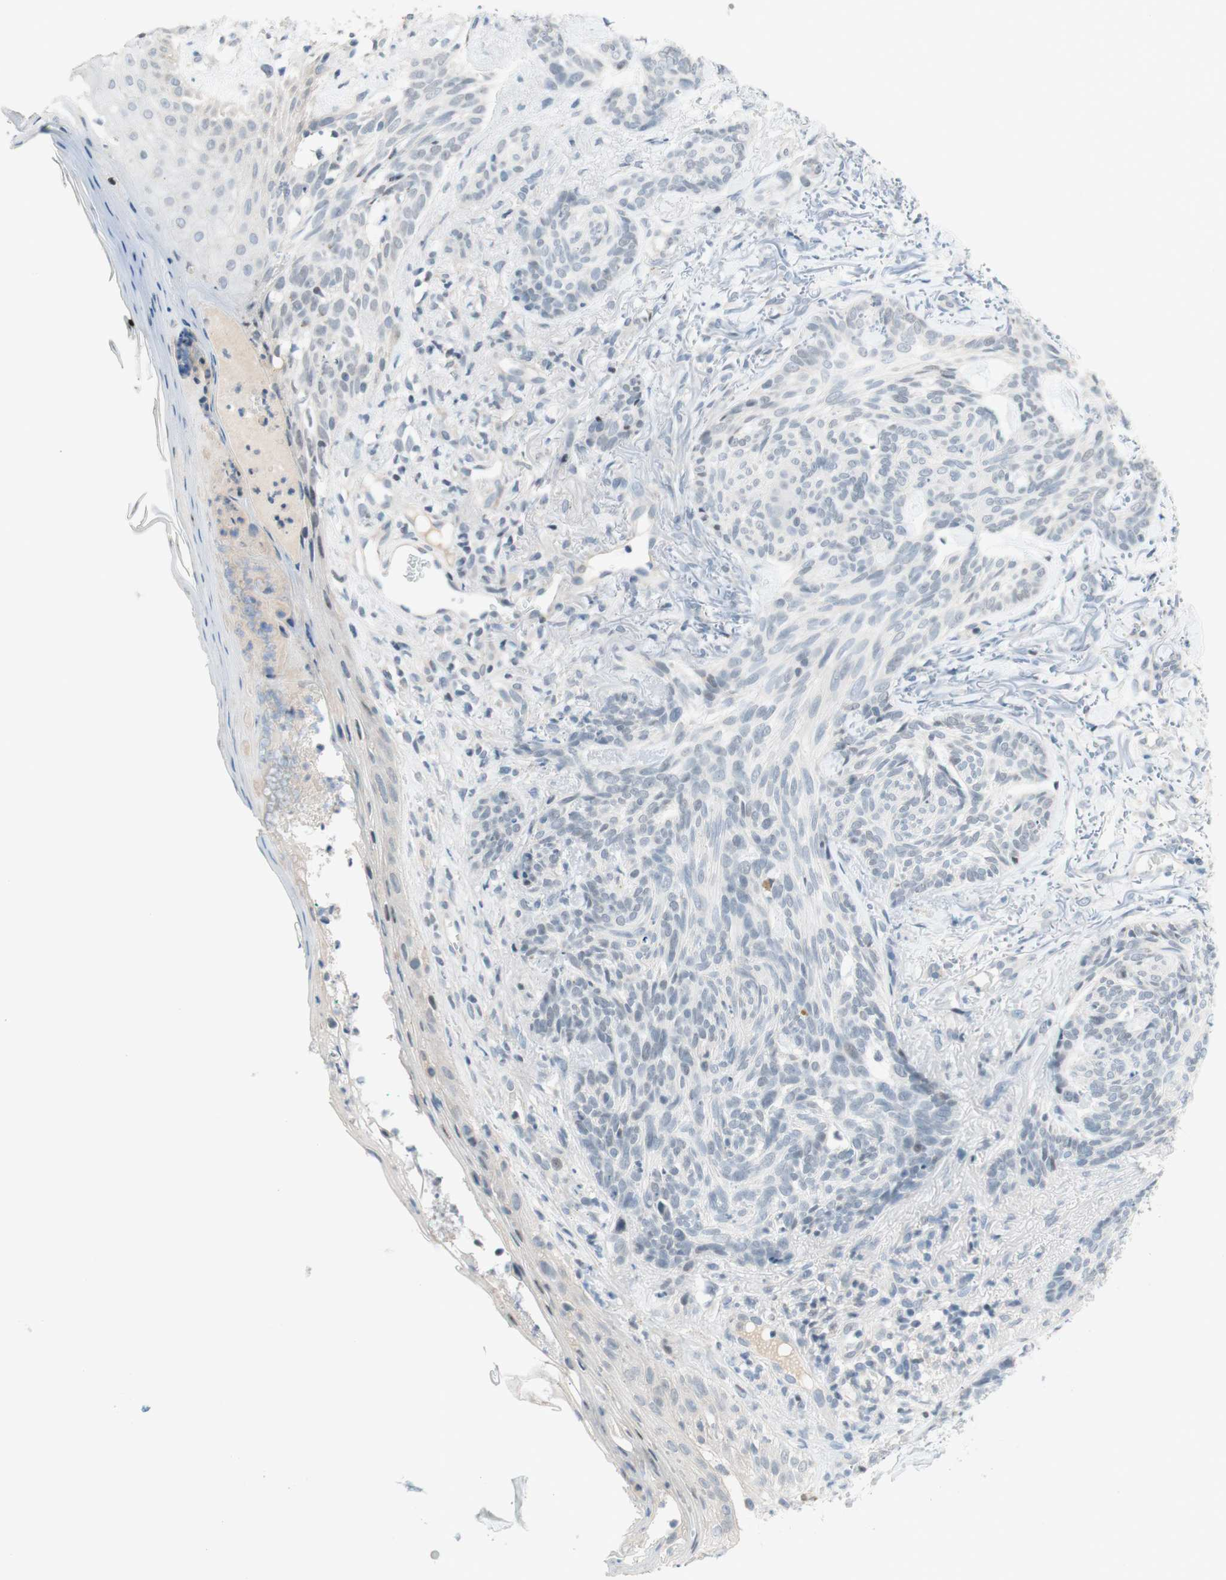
{"staining": {"intensity": "negative", "quantity": "none", "location": "none"}, "tissue": "skin cancer", "cell_type": "Tumor cells", "image_type": "cancer", "snomed": [{"axis": "morphology", "description": "Basal cell carcinoma"}, {"axis": "topography", "description": "Skin"}], "caption": "Immunohistochemistry (IHC) of human skin basal cell carcinoma exhibits no positivity in tumor cells.", "gene": "JPH1", "patient": {"sex": "male", "age": 43}}